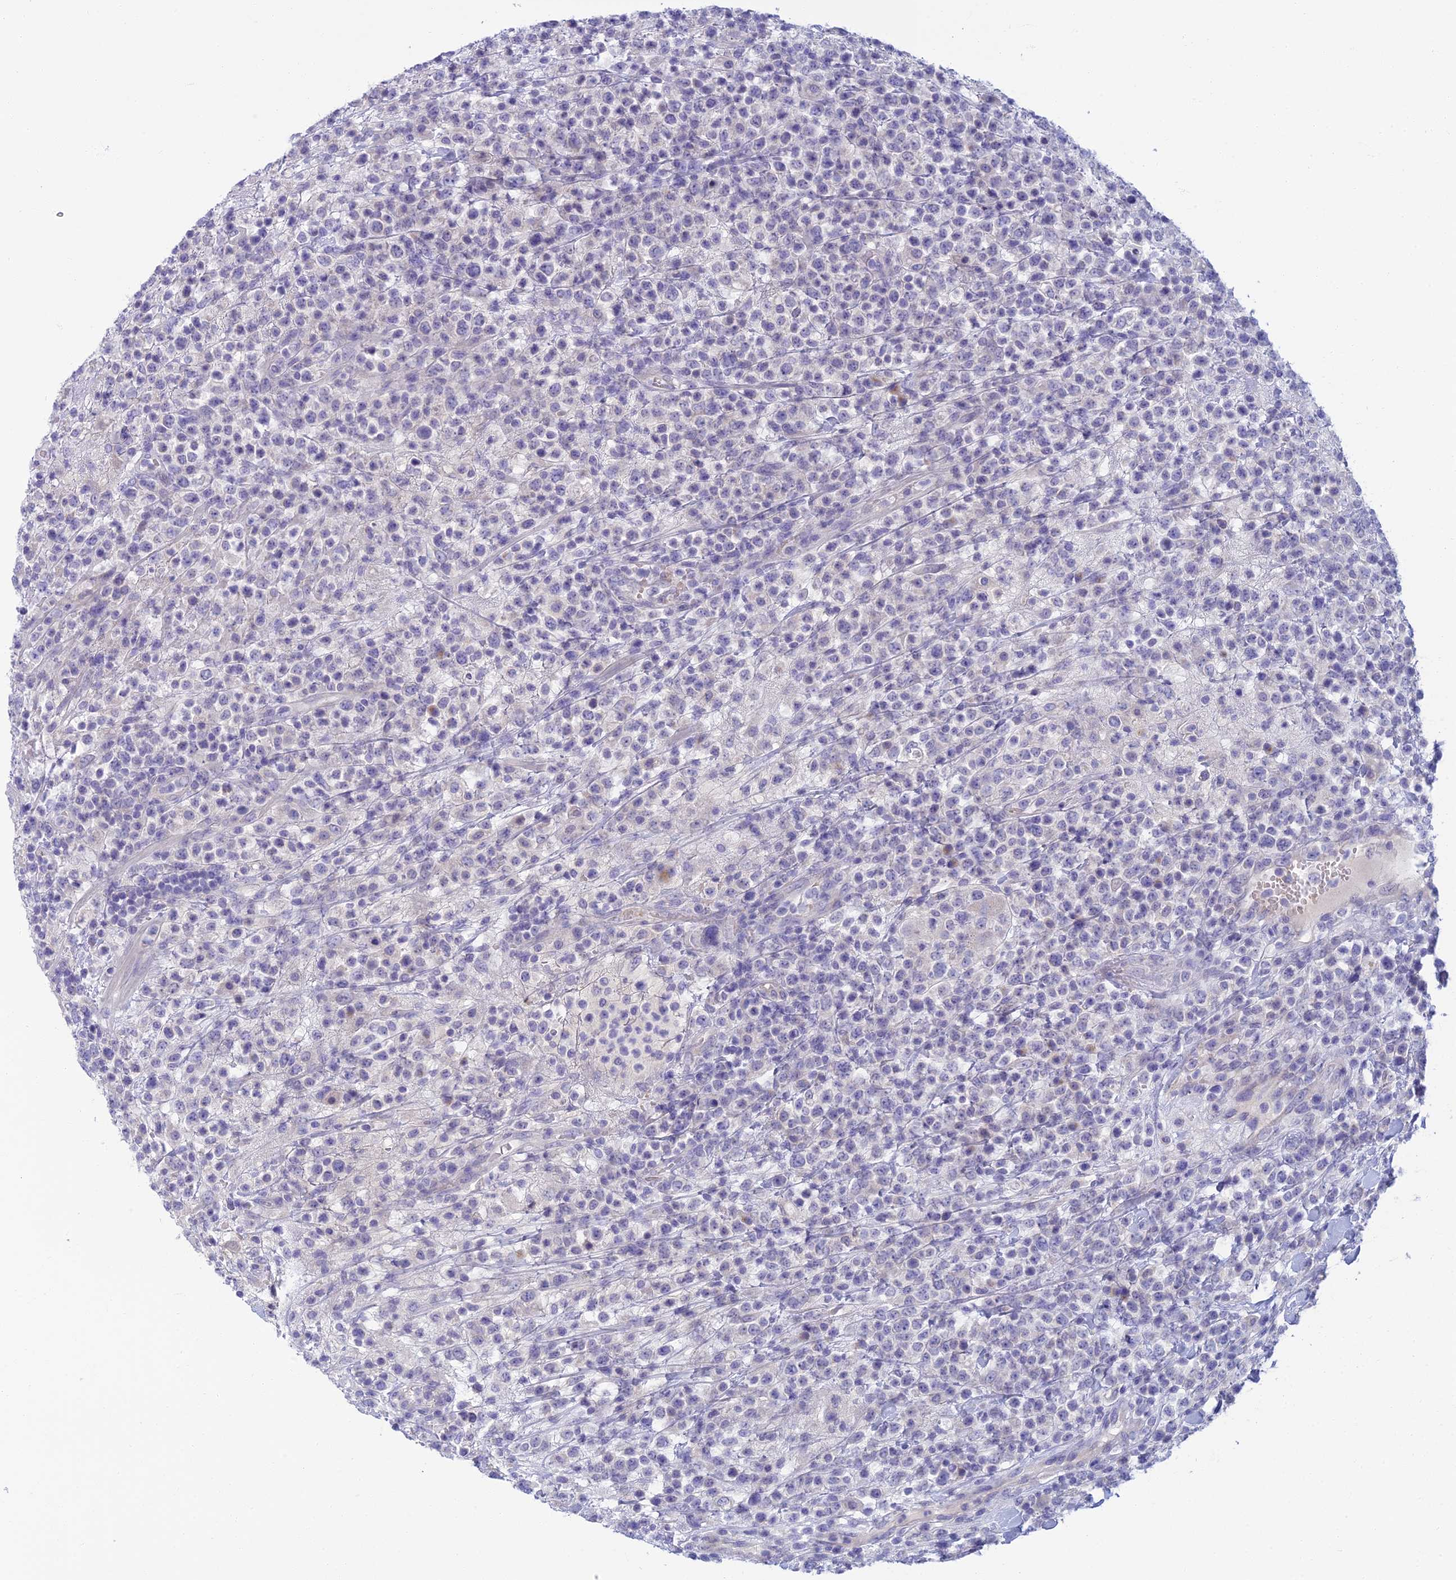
{"staining": {"intensity": "negative", "quantity": "none", "location": "none"}, "tissue": "lymphoma", "cell_type": "Tumor cells", "image_type": "cancer", "snomed": [{"axis": "morphology", "description": "Malignant lymphoma, non-Hodgkin's type, High grade"}, {"axis": "topography", "description": "Colon"}], "caption": "IHC photomicrograph of neoplastic tissue: human malignant lymphoma, non-Hodgkin's type (high-grade) stained with DAB displays no significant protein positivity in tumor cells.", "gene": "SLC25A41", "patient": {"sex": "female", "age": 53}}